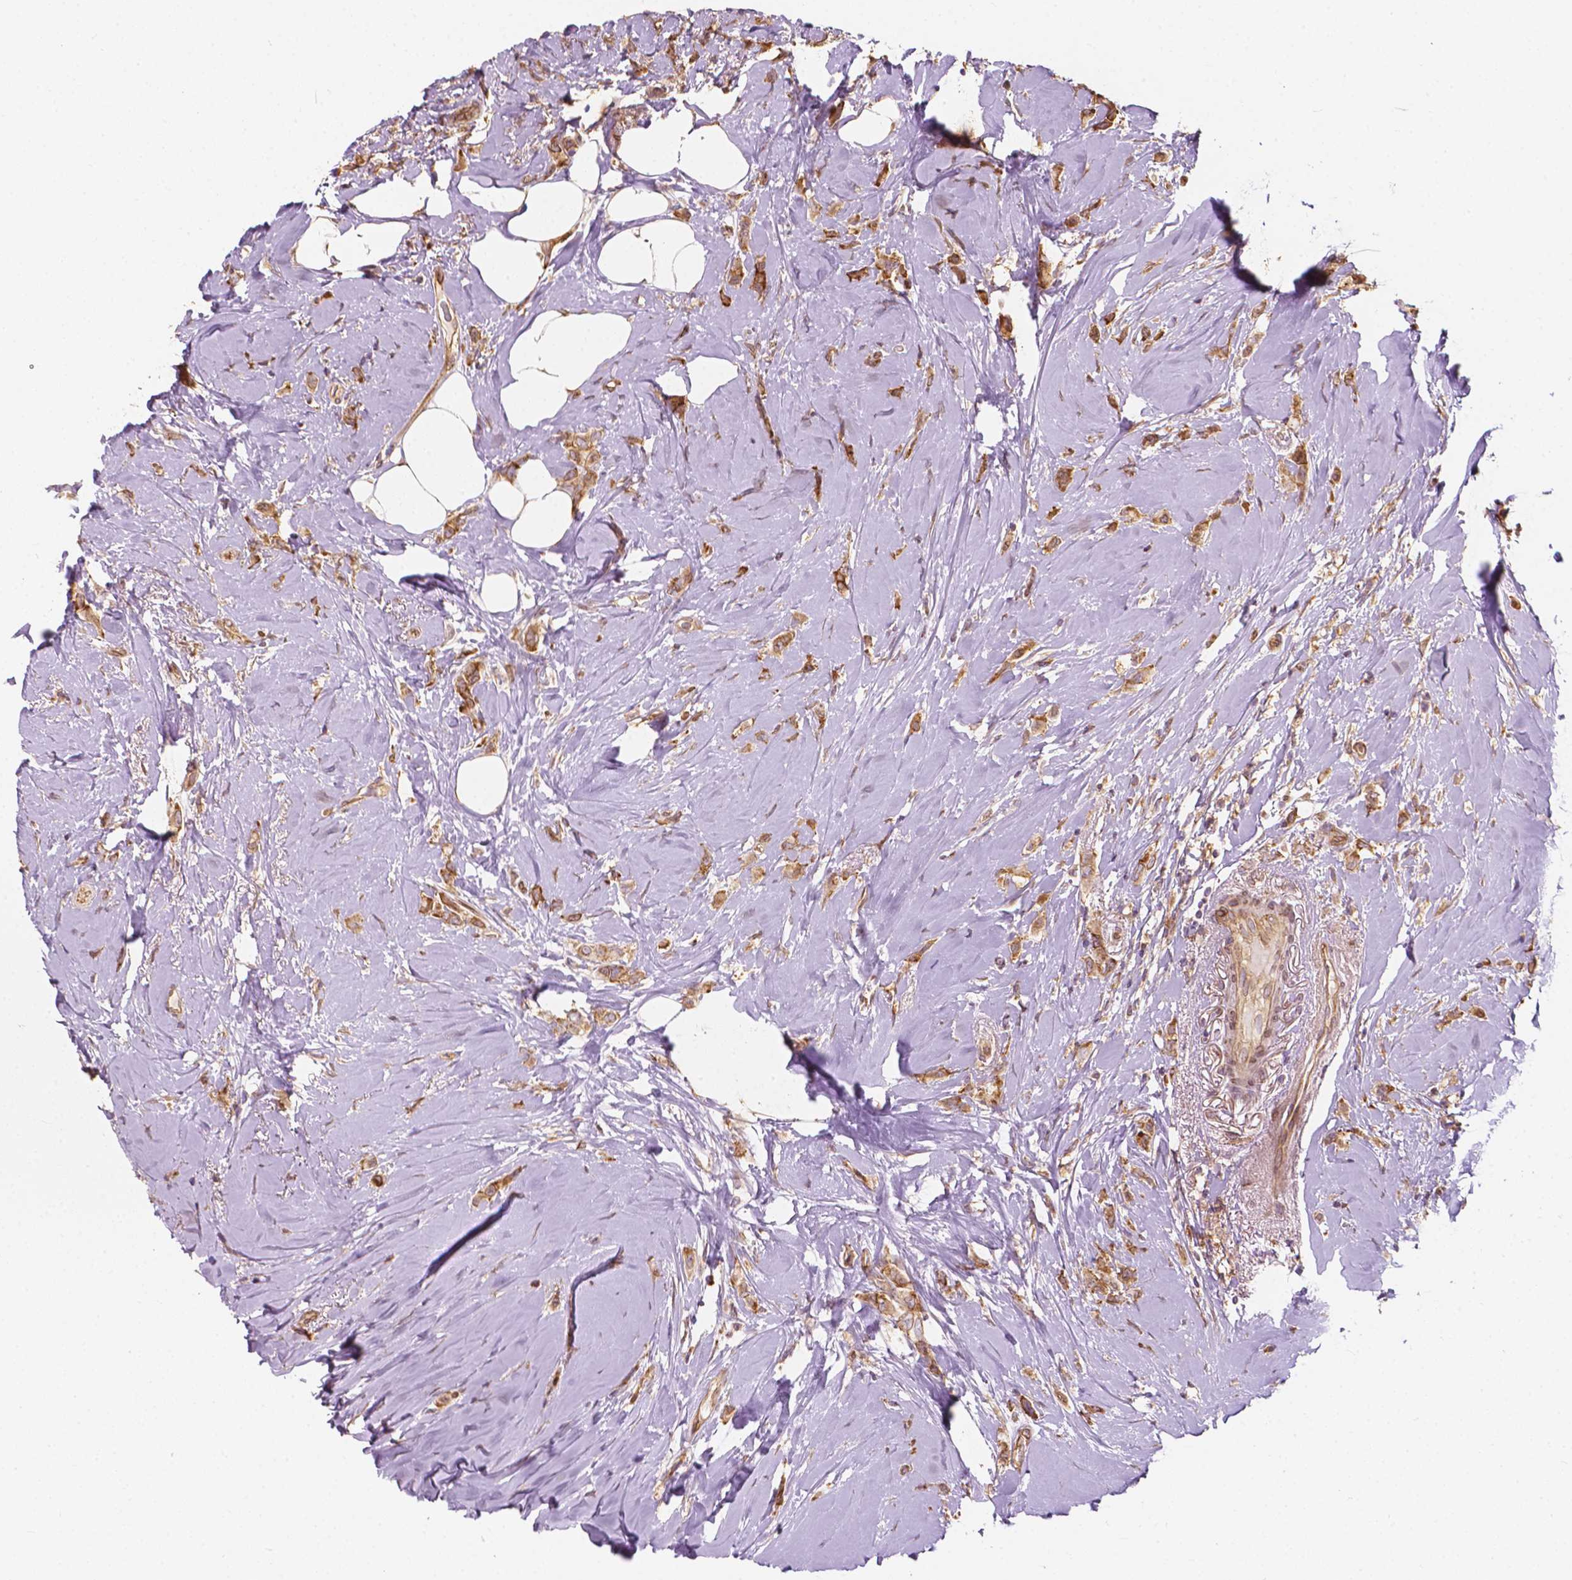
{"staining": {"intensity": "moderate", "quantity": ">75%", "location": "cytoplasmic/membranous"}, "tissue": "breast cancer", "cell_type": "Tumor cells", "image_type": "cancer", "snomed": [{"axis": "morphology", "description": "Lobular carcinoma"}, {"axis": "topography", "description": "Breast"}], "caption": "Breast cancer (lobular carcinoma) tissue reveals moderate cytoplasmic/membranous expression in about >75% of tumor cells, visualized by immunohistochemistry.", "gene": "G3BP1", "patient": {"sex": "female", "age": 66}}